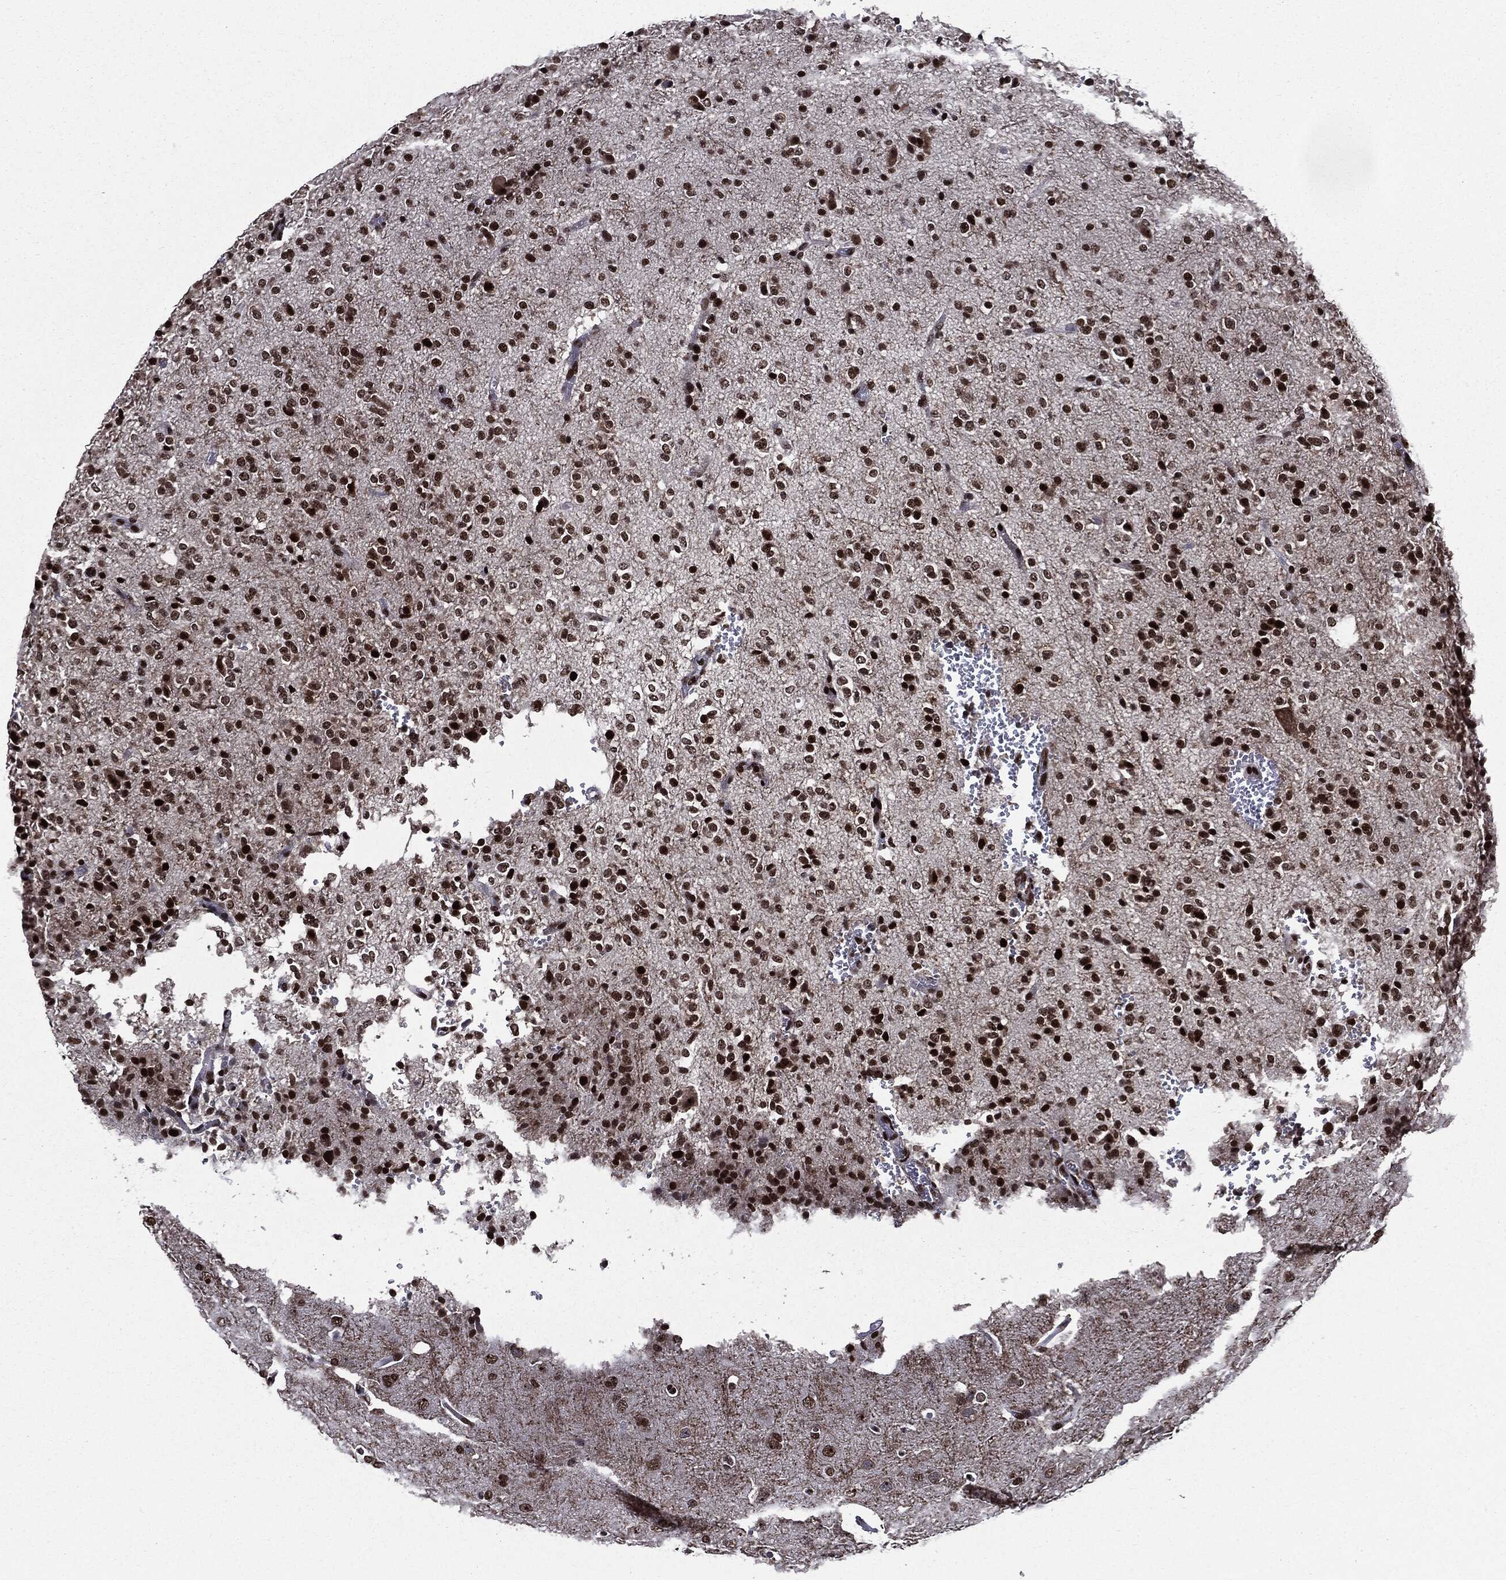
{"staining": {"intensity": "strong", "quantity": ">75%", "location": "nuclear"}, "tissue": "glioma", "cell_type": "Tumor cells", "image_type": "cancer", "snomed": [{"axis": "morphology", "description": "Glioma, malignant, Low grade"}, {"axis": "topography", "description": "Brain"}], "caption": "Immunohistochemistry (DAB) staining of glioma exhibits strong nuclear protein expression in about >75% of tumor cells. The staining was performed using DAB, with brown indicating positive protein expression. Nuclei are stained blue with hematoxylin.", "gene": "ZFP91", "patient": {"sex": "male", "age": 41}}